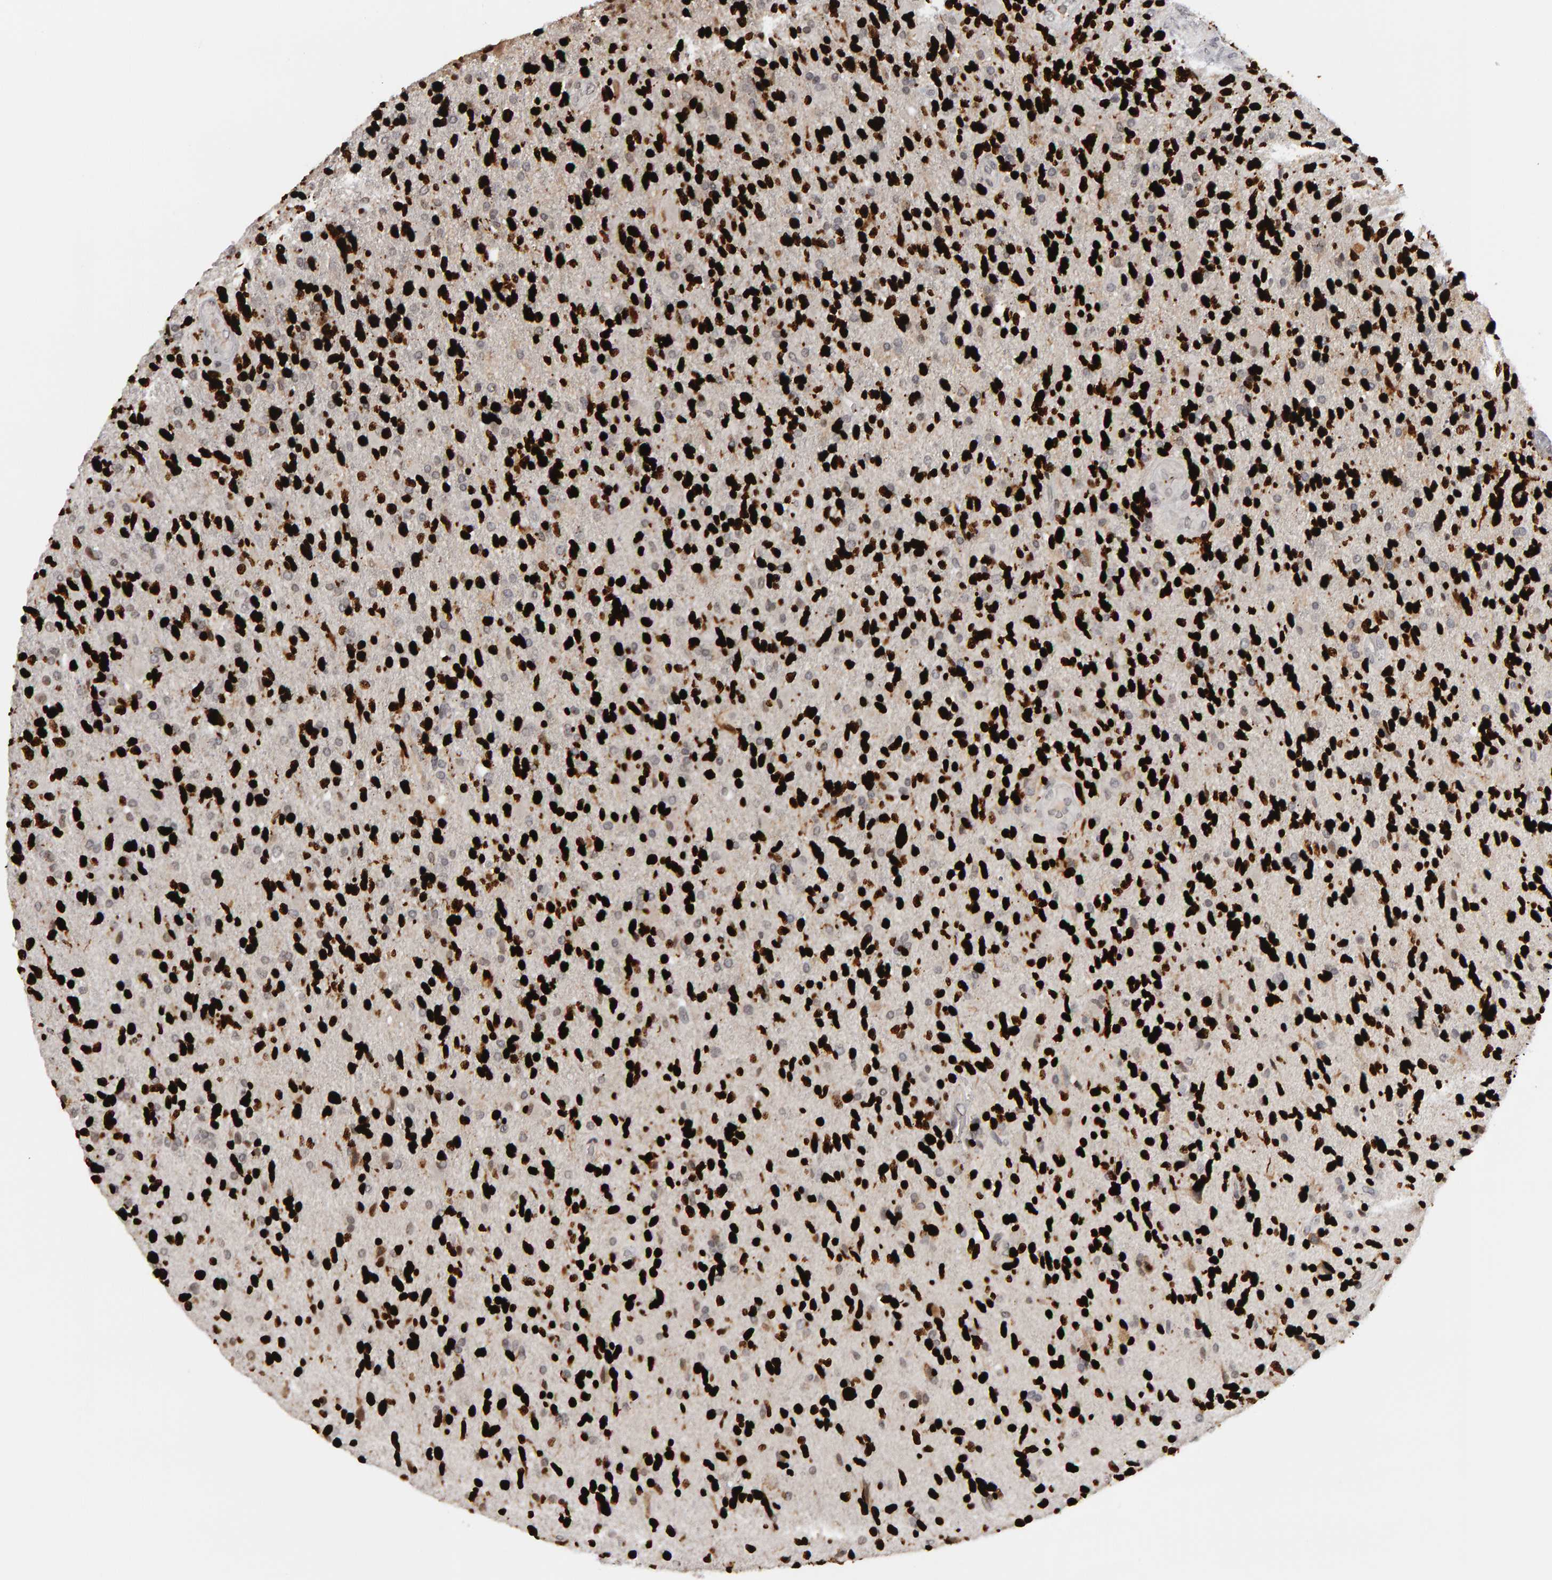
{"staining": {"intensity": "strong", "quantity": ">75%", "location": "nuclear"}, "tissue": "glioma", "cell_type": "Tumor cells", "image_type": "cancer", "snomed": [{"axis": "morphology", "description": "Glioma, malignant, High grade"}, {"axis": "topography", "description": "Brain"}], "caption": "Protein expression by immunohistochemistry displays strong nuclear positivity in approximately >75% of tumor cells in glioma.", "gene": "TRAM1", "patient": {"sex": "male", "age": 72}}